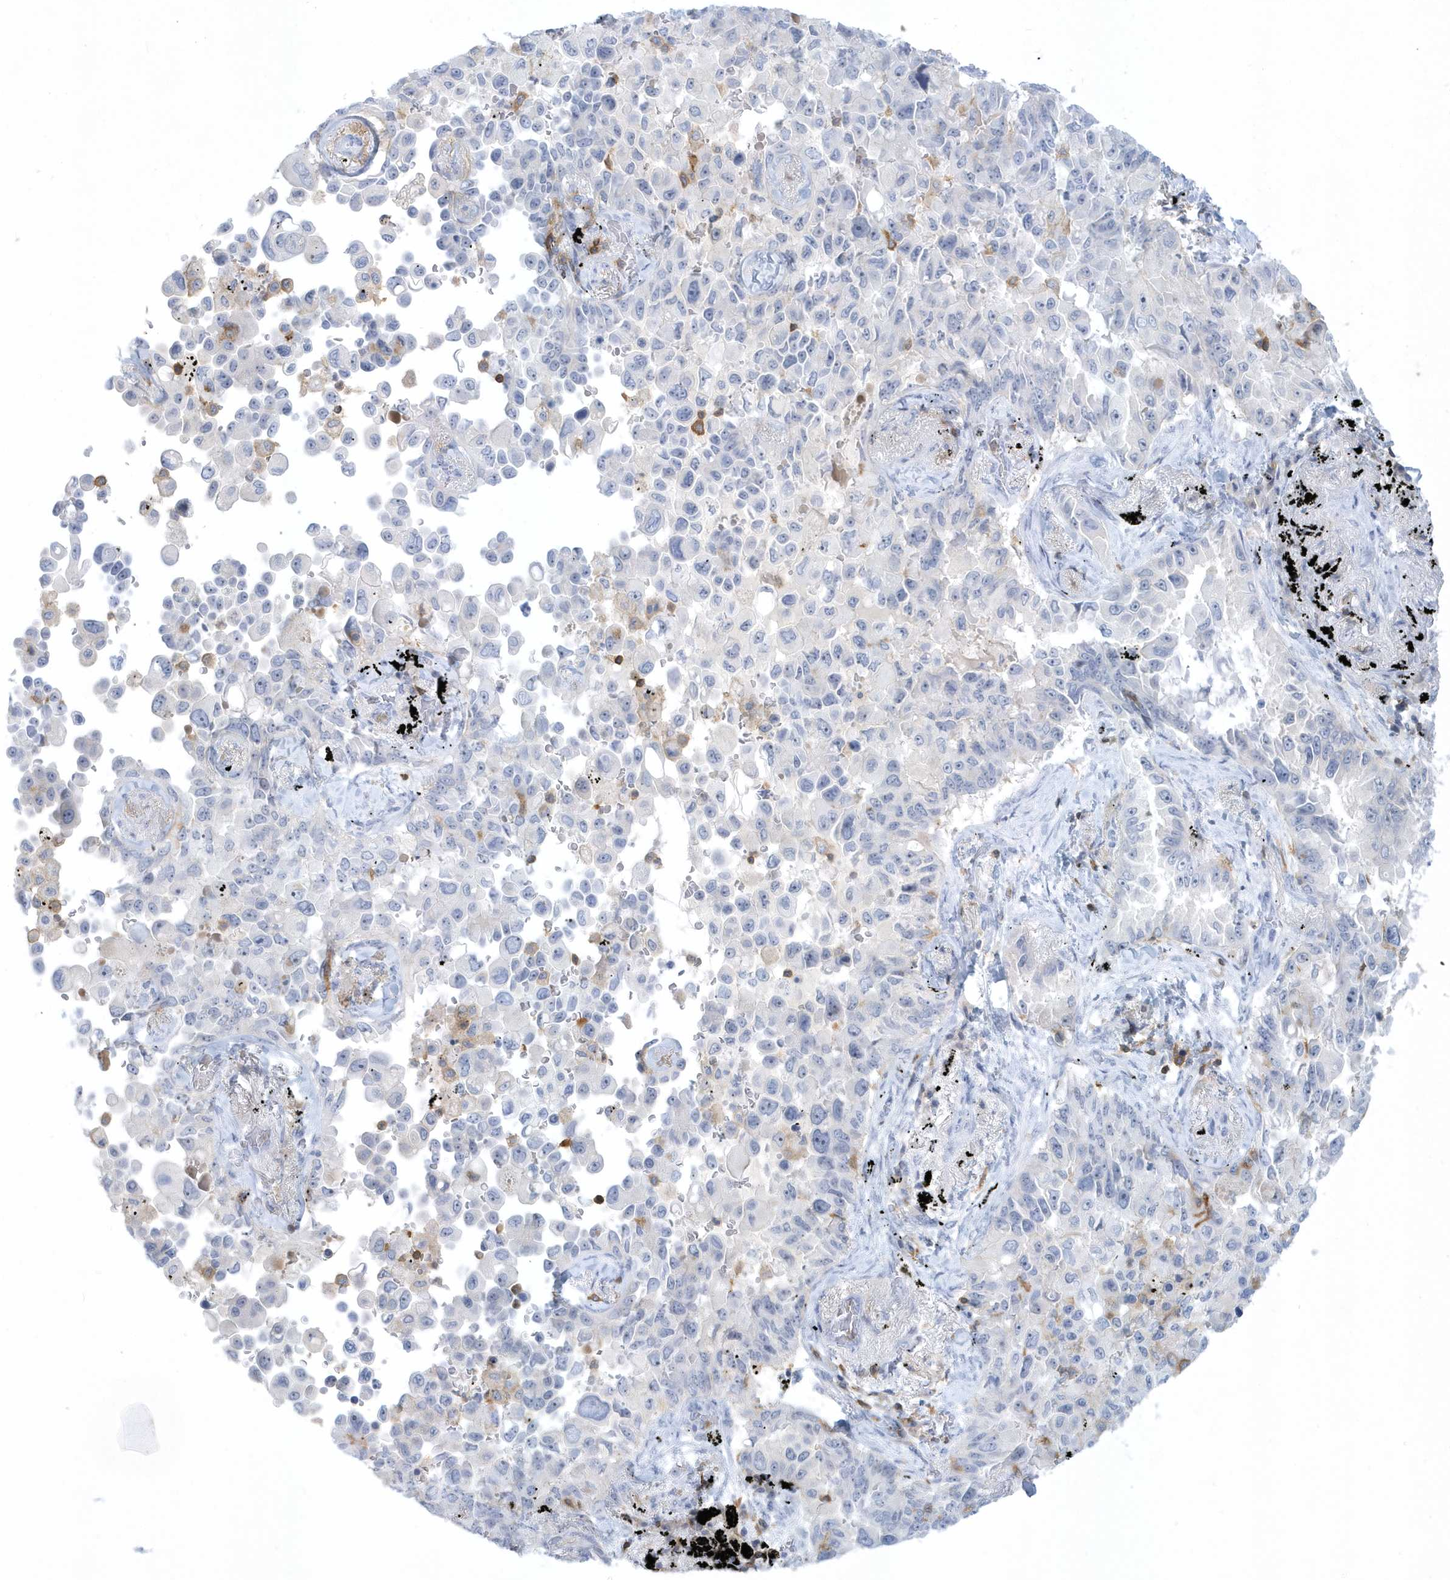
{"staining": {"intensity": "negative", "quantity": "none", "location": "none"}, "tissue": "lung cancer", "cell_type": "Tumor cells", "image_type": "cancer", "snomed": [{"axis": "morphology", "description": "Adenocarcinoma, NOS"}, {"axis": "topography", "description": "Lung"}], "caption": "The IHC histopathology image has no significant staining in tumor cells of lung adenocarcinoma tissue.", "gene": "PSD4", "patient": {"sex": "female", "age": 67}}